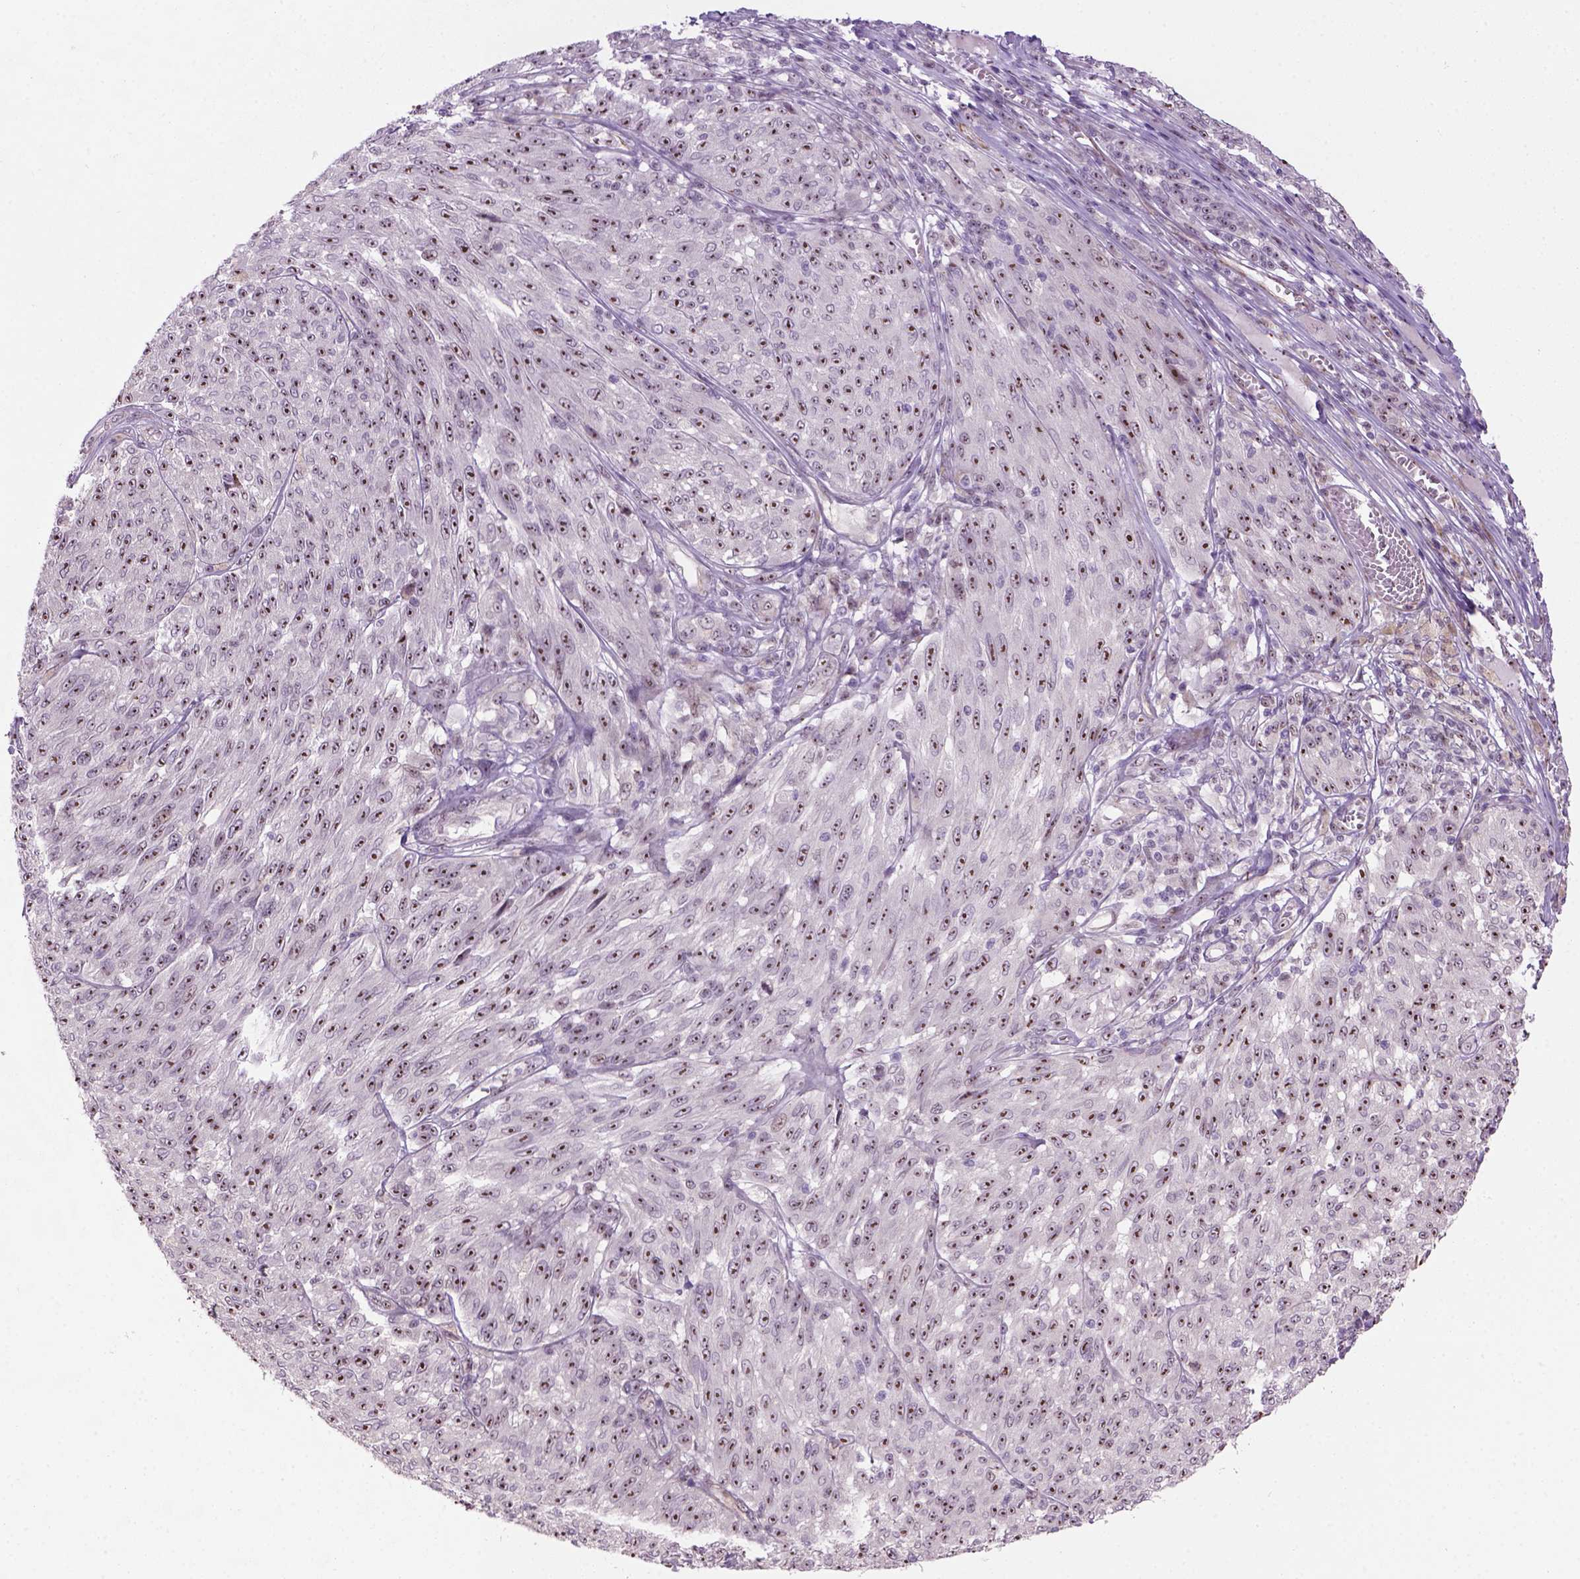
{"staining": {"intensity": "strong", "quantity": ">75%", "location": "nuclear"}, "tissue": "melanoma", "cell_type": "Tumor cells", "image_type": "cancer", "snomed": [{"axis": "morphology", "description": "Malignant melanoma, NOS"}, {"axis": "topography", "description": "Skin"}], "caption": "Melanoma stained with a brown dye shows strong nuclear positive staining in about >75% of tumor cells.", "gene": "RRS1", "patient": {"sex": "male", "age": 85}}